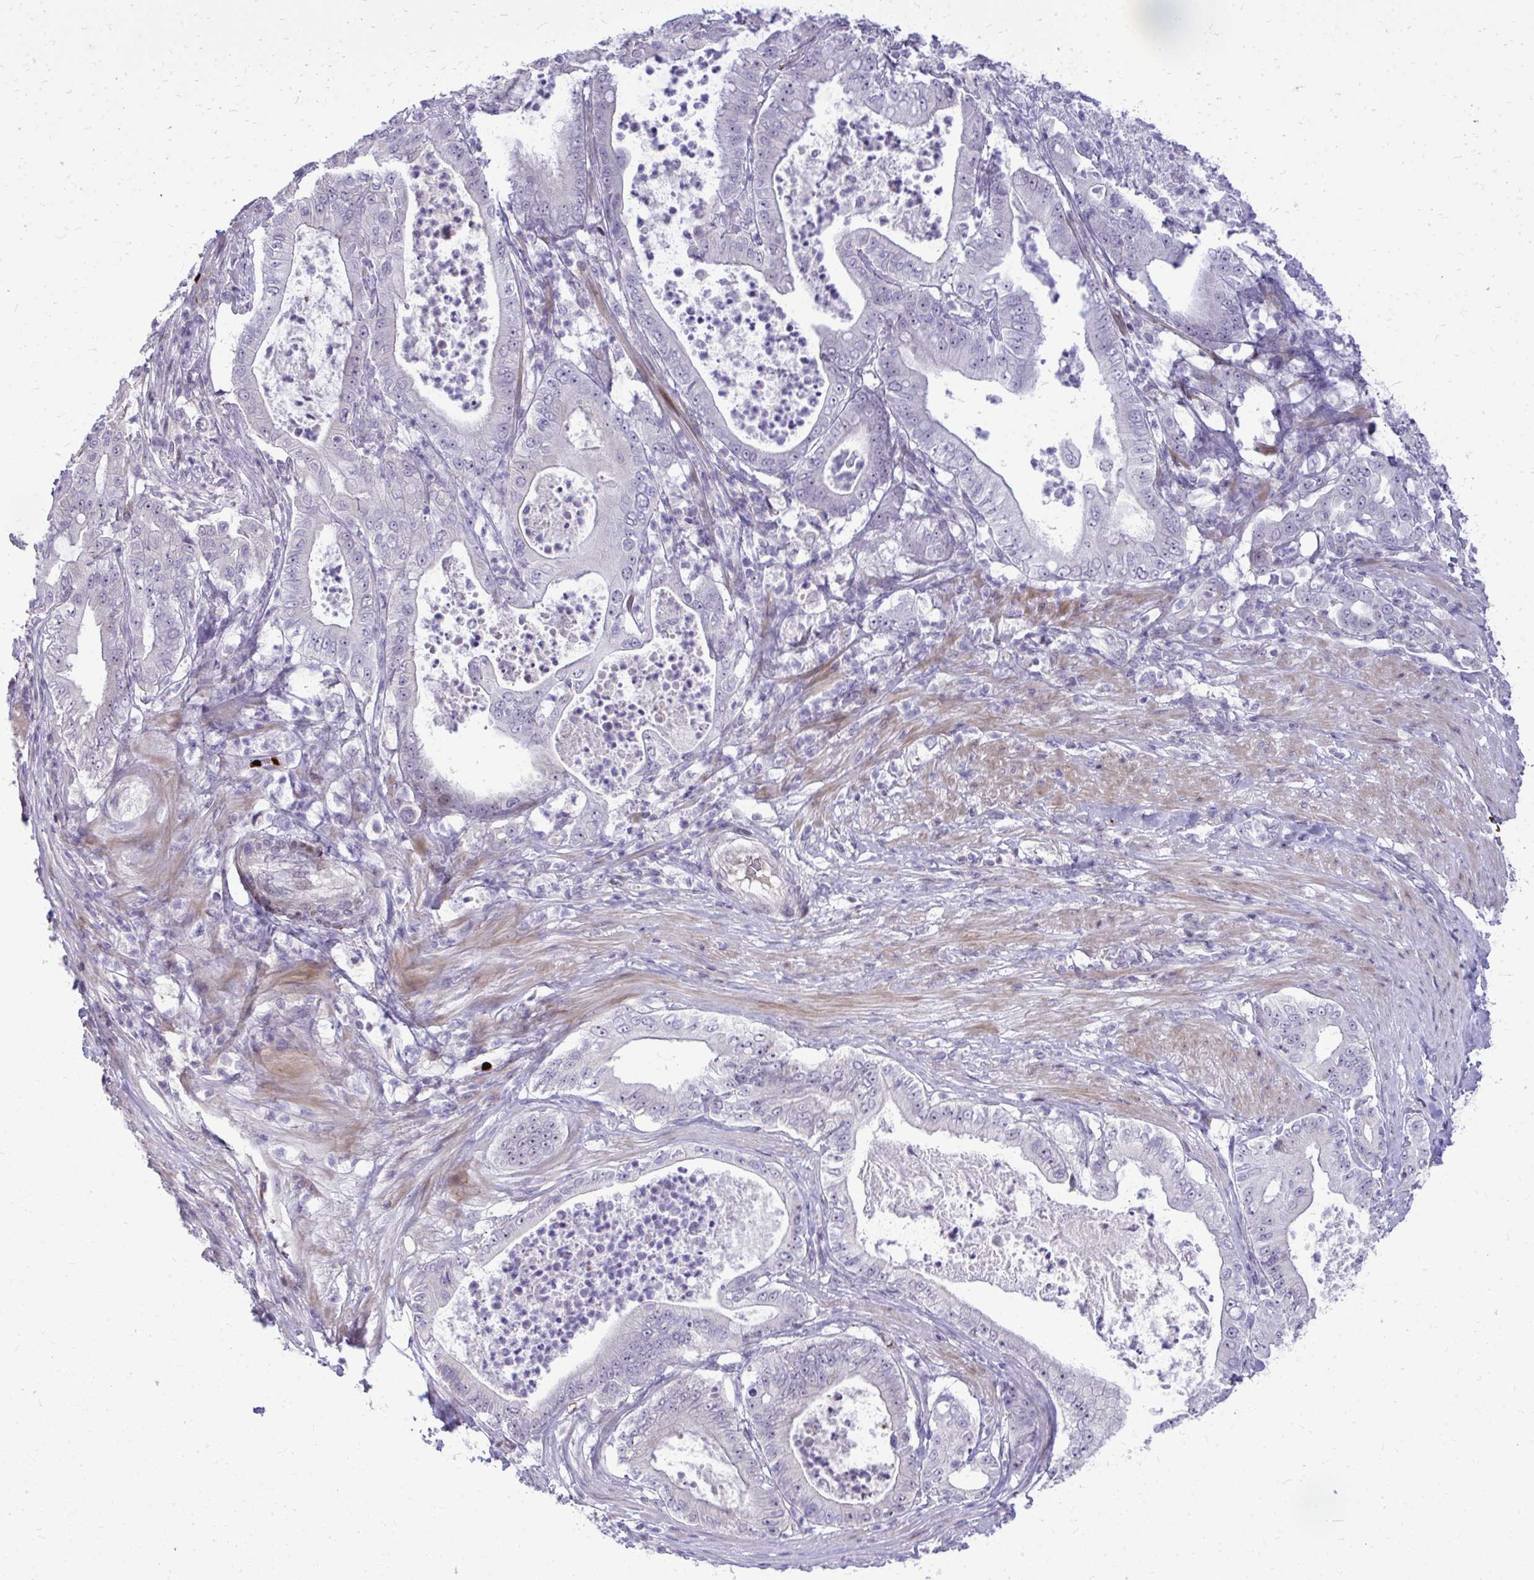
{"staining": {"intensity": "negative", "quantity": "none", "location": "none"}, "tissue": "pancreatic cancer", "cell_type": "Tumor cells", "image_type": "cancer", "snomed": [{"axis": "morphology", "description": "Adenocarcinoma, NOS"}, {"axis": "topography", "description": "Pancreas"}], "caption": "High magnification brightfield microscopy of pancreatic cancer stained with DAB (brown) and counterstained with hematoxylin (blue): tumor cells show no significant staining. (DAB immunohistochemistry (IHC) visualized using brightfield microscopy, high magnification).", "gene": "DLX4", "patient": {"sex": "male", "age": 71}}